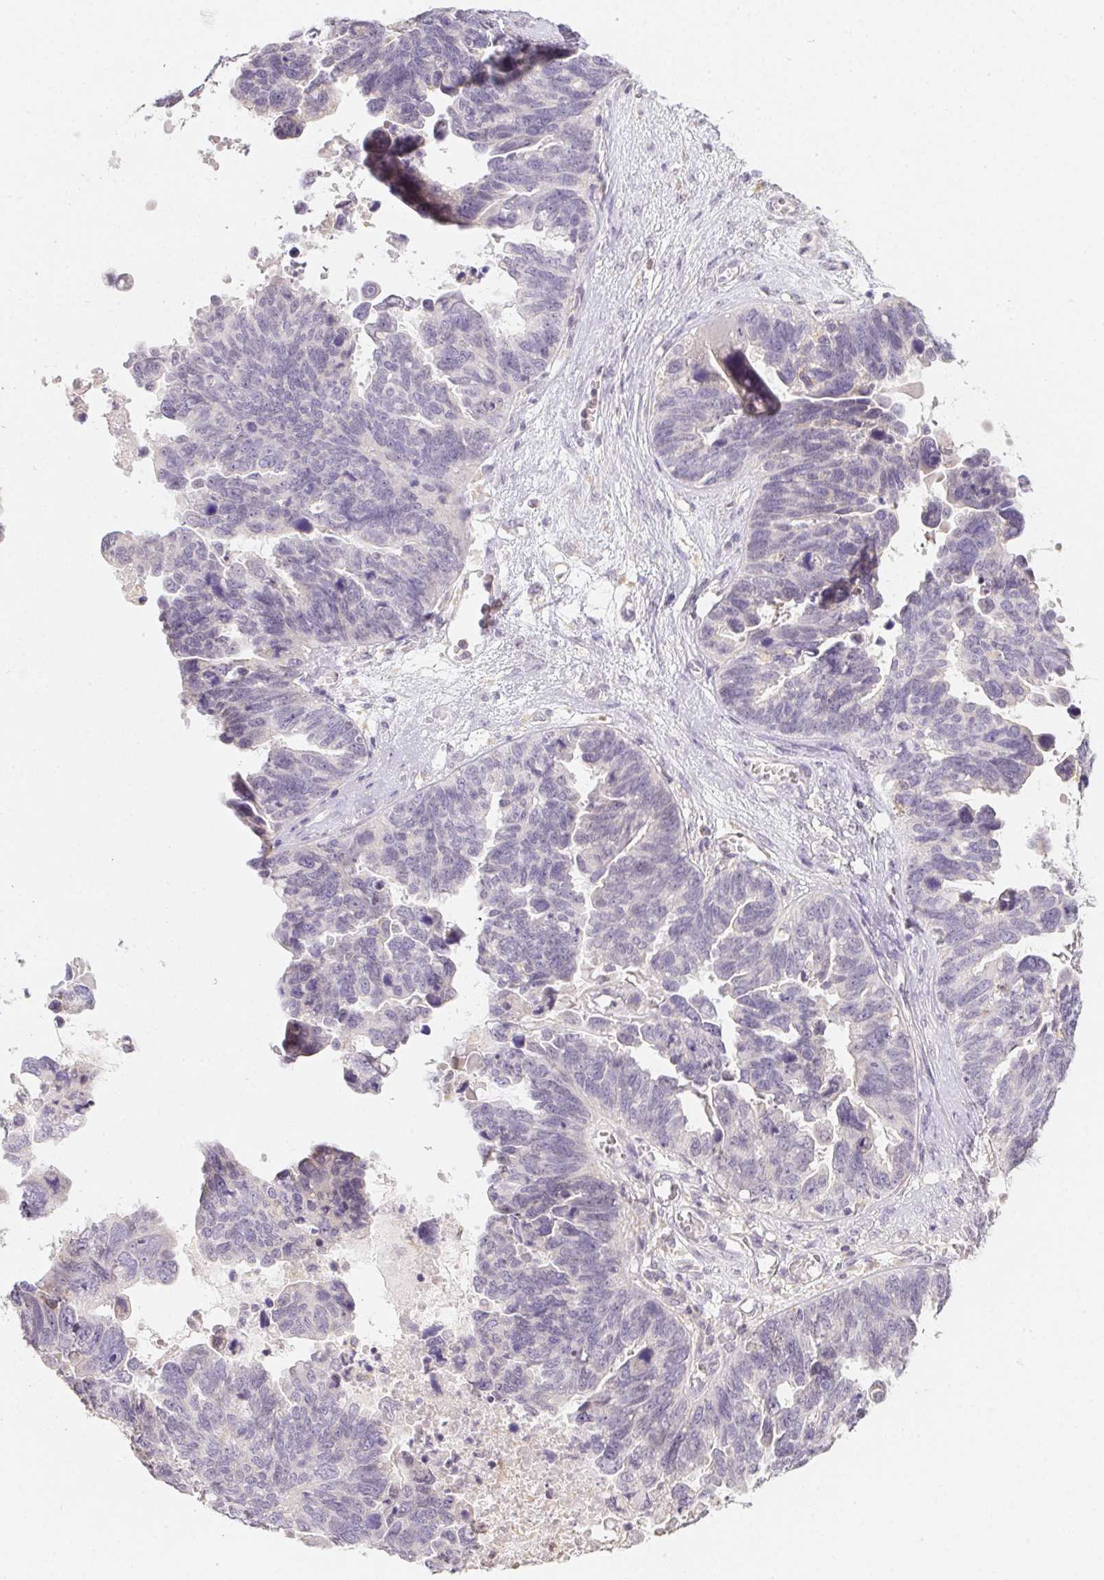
{"staining": {"intensity": "negative", "quantity": "none", "location": "none"}, "tissue": "ovarian cancer", "cell_type": "Tumor cells", "image_type": "cancer", "snomed": [{"axis": "morphology", "description": "Cystadenocarcinoma, serous, NOS"}, {"axis": "topography", "description": "Ovary"}], "caption": "Immunohistochemistry micrograph of ovarian serous cystadenocarcinoma stained for a protein (brown), which displays no staining in tumor cells.", "gene": "SLC6A18", "patient": {"sex": "female", "age": 60}}